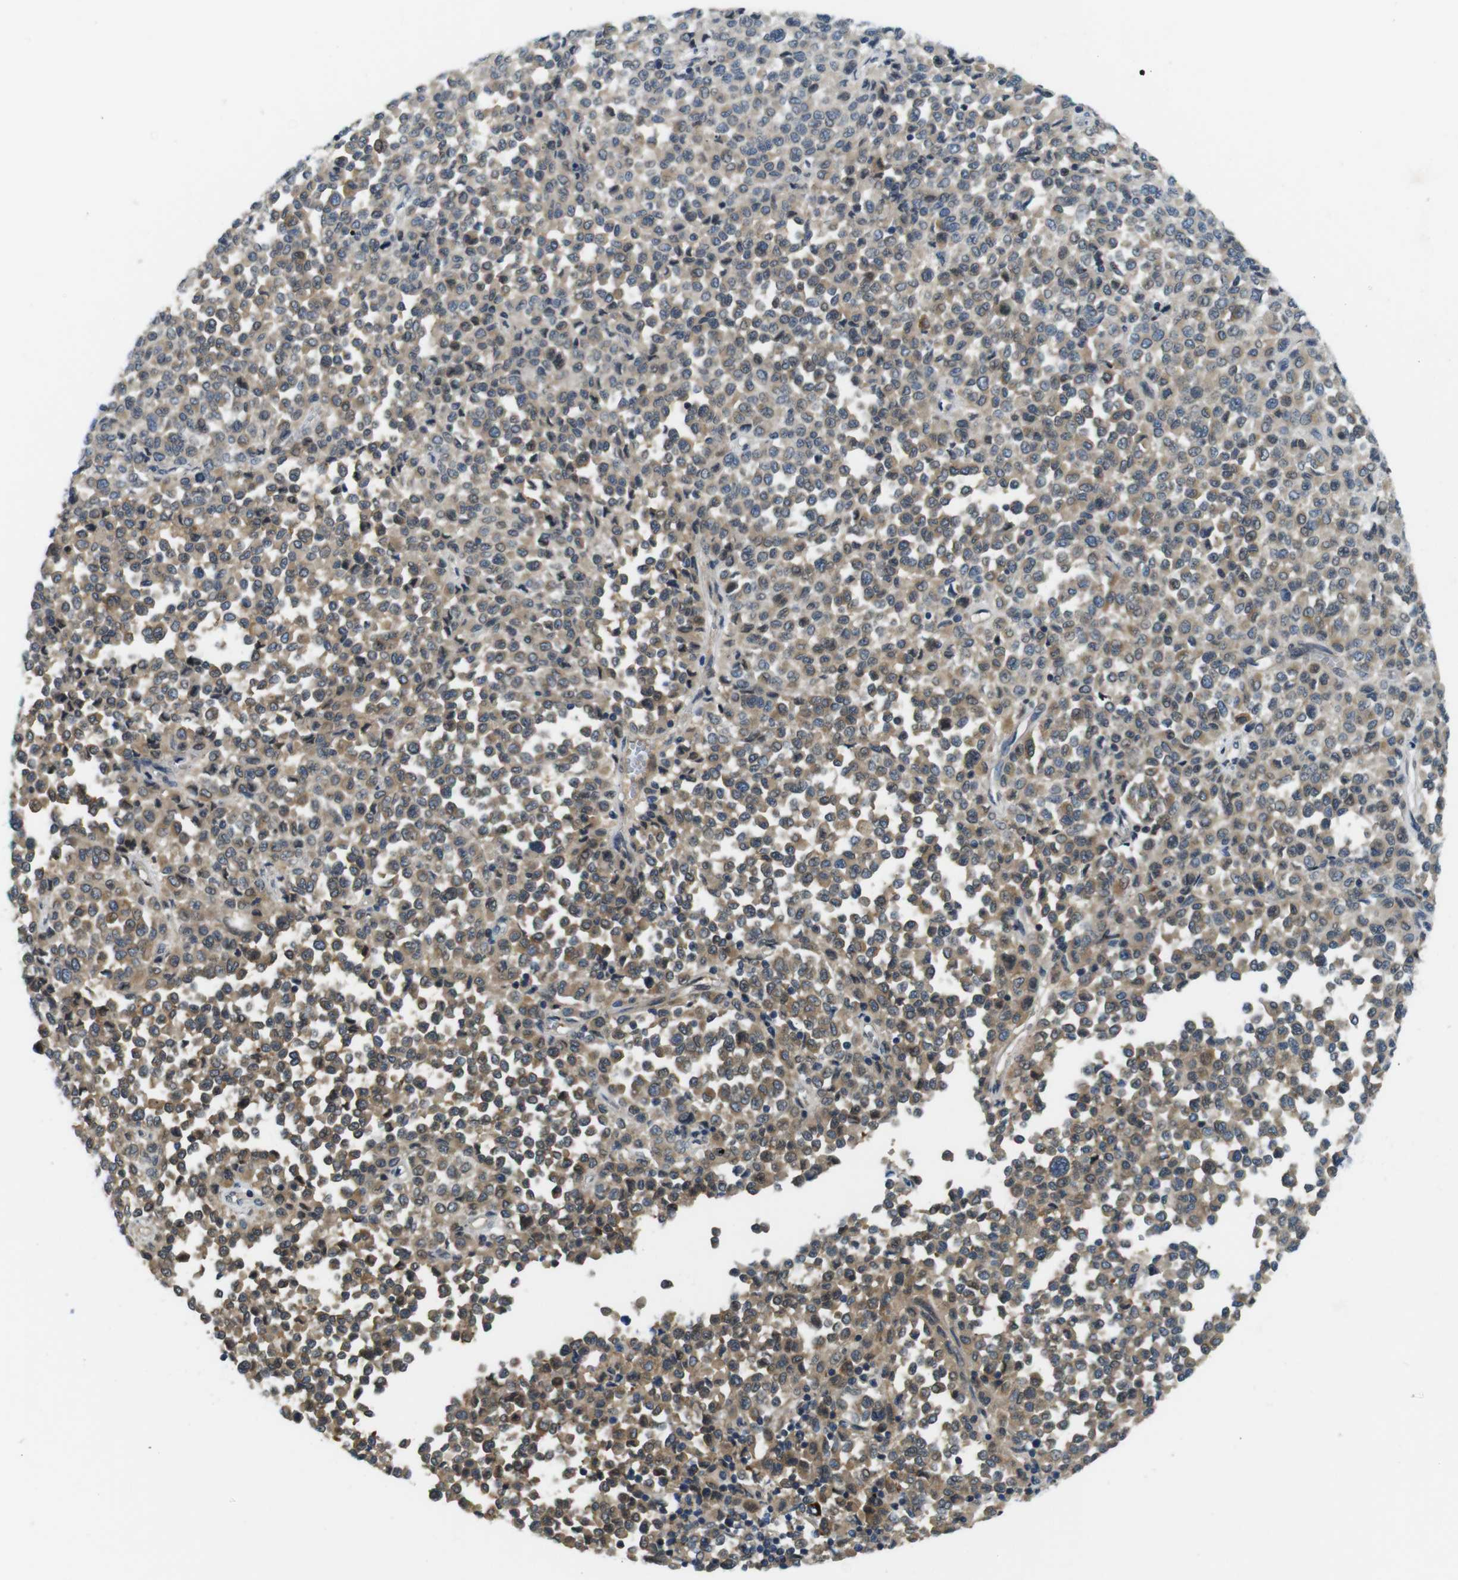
{"staining": {"intensity": "moderate", "quantity": ">75%", "location": "cytoplasmic/membranous"}, "tissue": "melanoma", "cell_type": "Tumor cells", "image_type": "cancer", "snomed": [{"axis": "morphology", "description": "Malignant melanoma, Metastatic site"}, {"axis": "topography", "description": "Pancreas"}], "caption": "Immunohistochemical staining of malignant melanoma (metastatic site) exhibits moderate cytoplasmic/membranous protein staining in about >75% of tumor cells.", "gene": "ZDHHC3", "patient": {"sex": "female", "age": 30}}